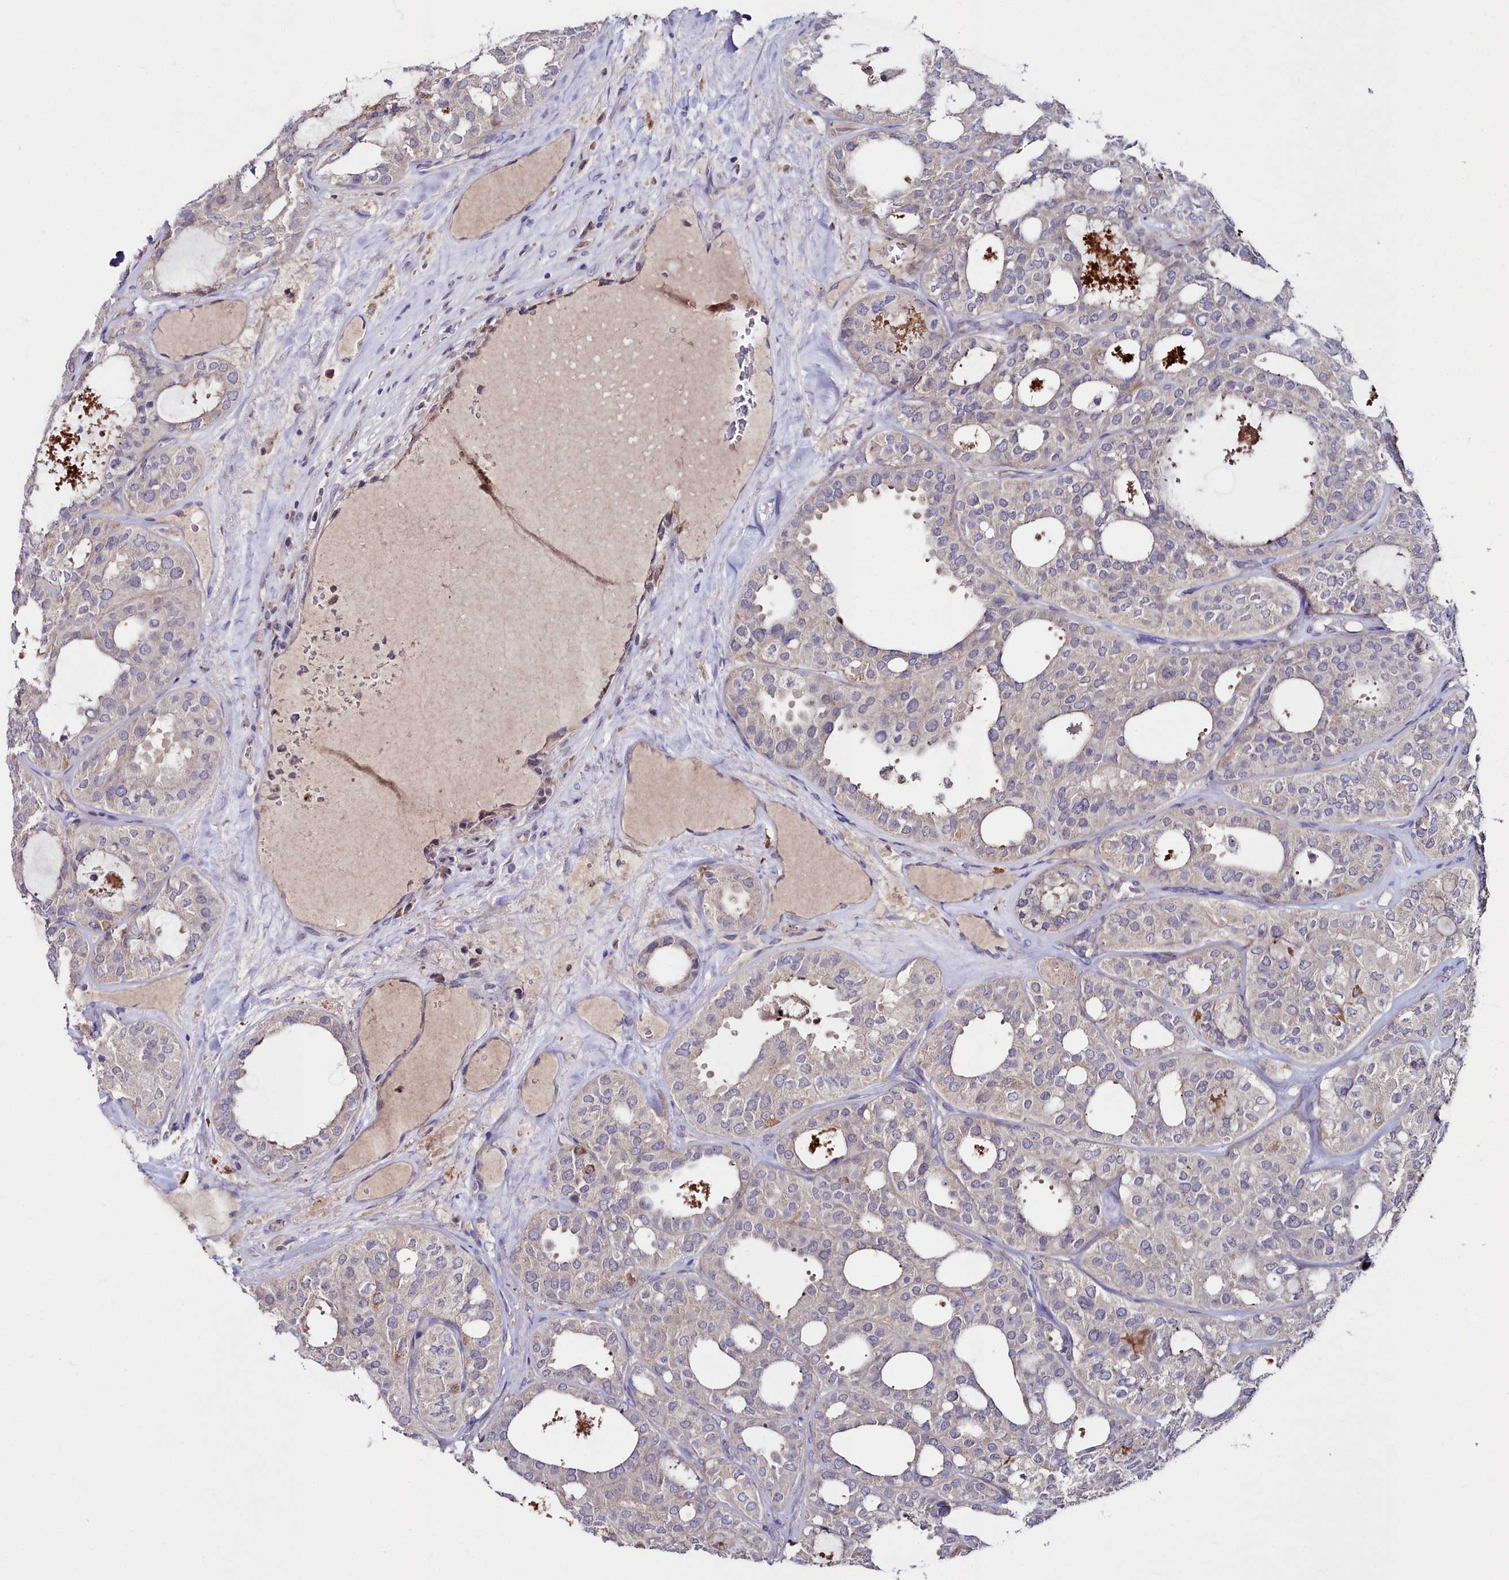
{"staining": {"intensity": "negative", "quantity": "none", "location": "none"}, "tissue": "thyroid cancer", "cell_type": "Tumor cells", "image_type": "cancer", "snomed": [{"axis": "morphology", "description": "Follicular adenoma carcinoma, NOS"}, {"axis": "topography", "description": "Thyroid gland"}], "caption": "Human thyroid cancer (follicular adenoma carcinoma) stained for a protein using immunohistochemistry reveals no positivity in tumor cells.", "gene": "AMBRA1", "patient": {"sex": "male", "age": 75}}